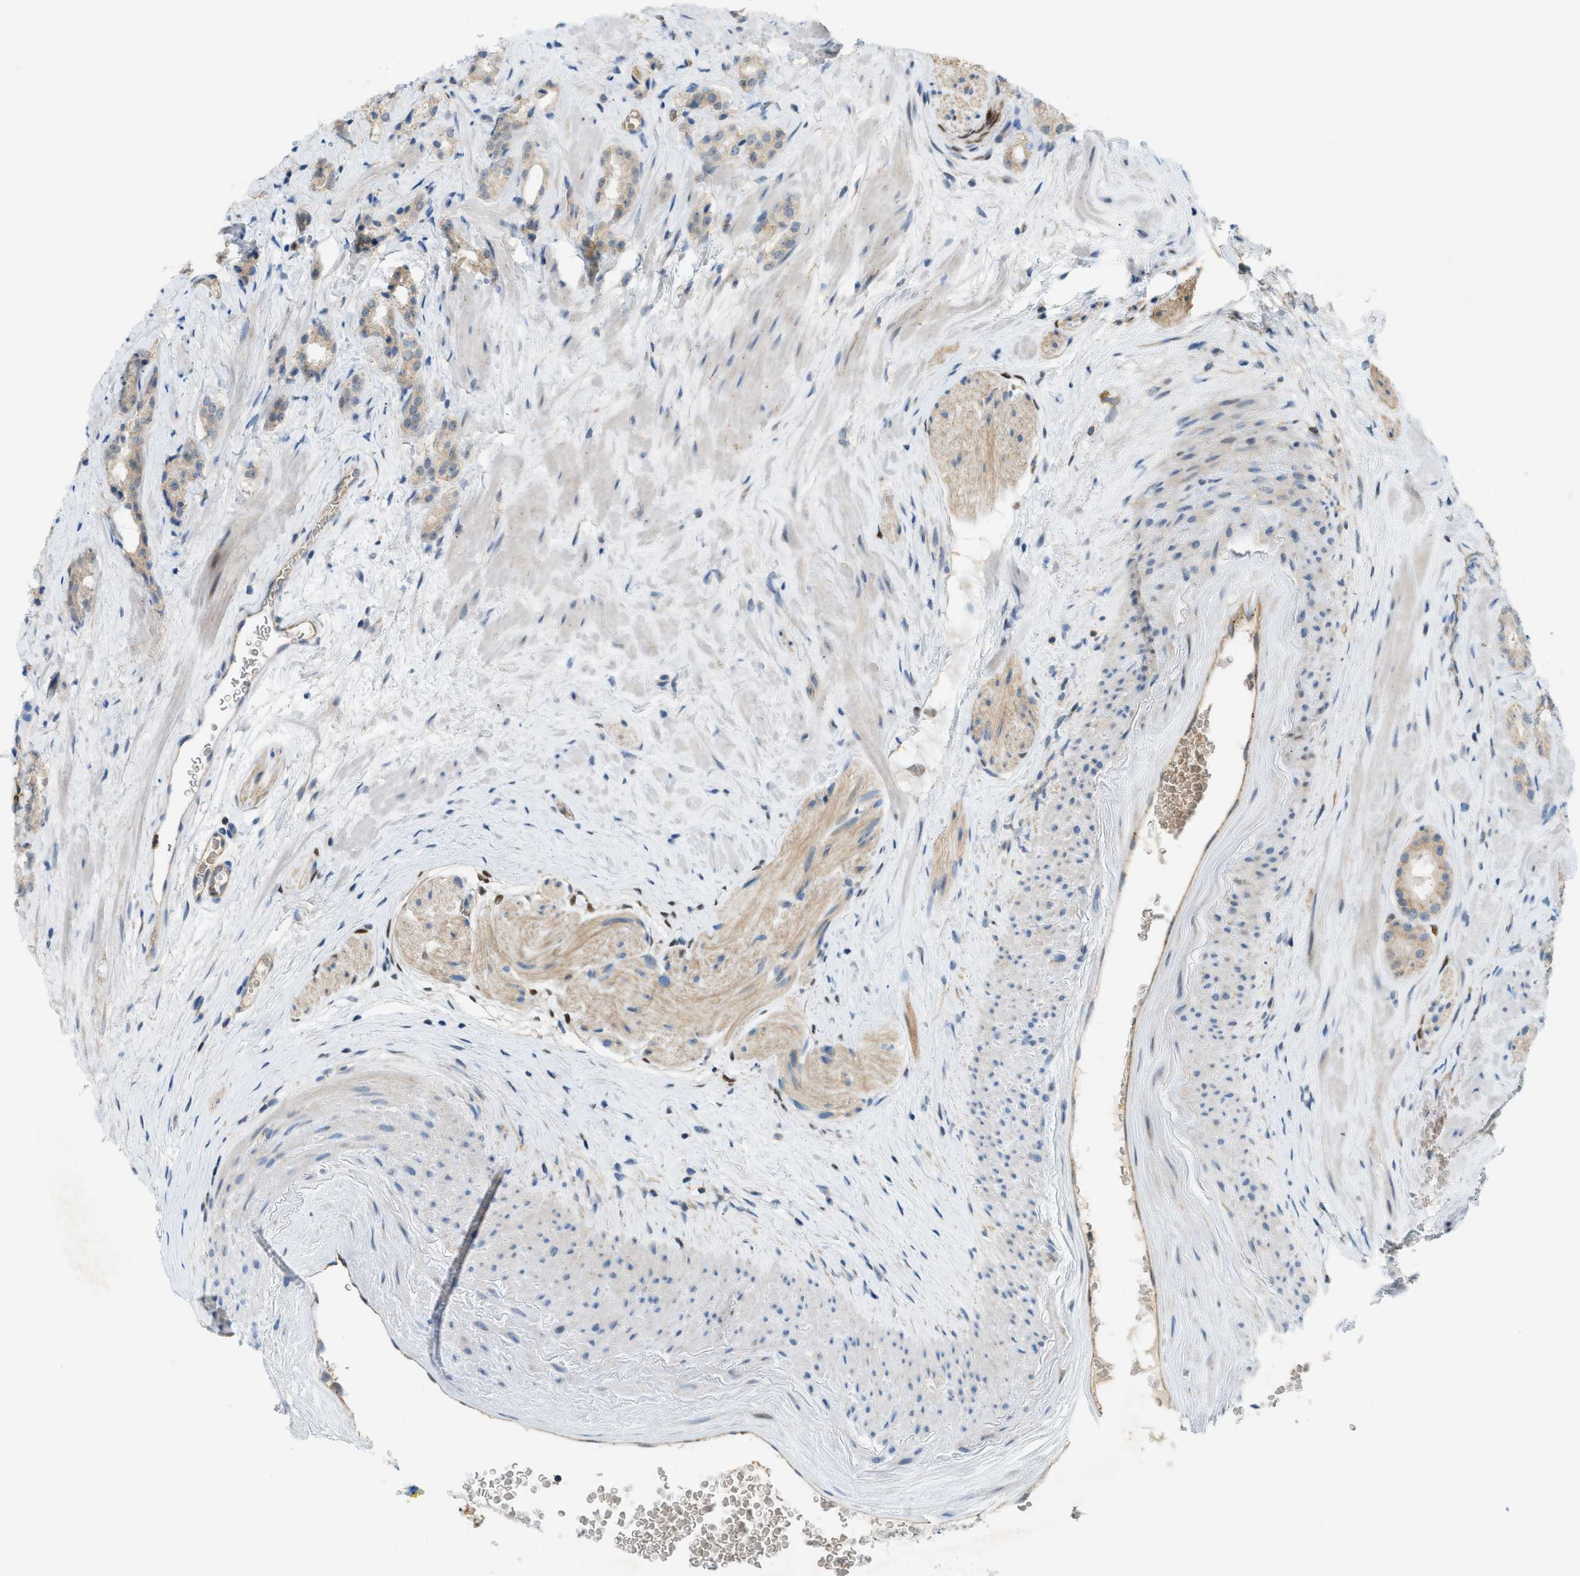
{"staining": {"intensity": "moderate", "quantity": "25%-75%", "location": "cytoplasmic/membranous"}, "tissue": "prostate cancer", "cell_type": "Tumor cells", "image_type": "cancer", "snomed": [{"axis": "morphology", "description": "Adenocarcinoma, High grade"}, {"axis": "topography", "description": "Prostate"}], "caption": "Protein positivity by IHC reveals moderate cytoplasmic/membranous staining in about 25%-75% of tumor cells in prostate high-grade adenocarcinoma. Immunohistochemistry (ihc) stains the protein of interest in brown and the nuclei are stained blue.", "gene": "GRK6", "patient": {"sex": "male", "age": 64}}